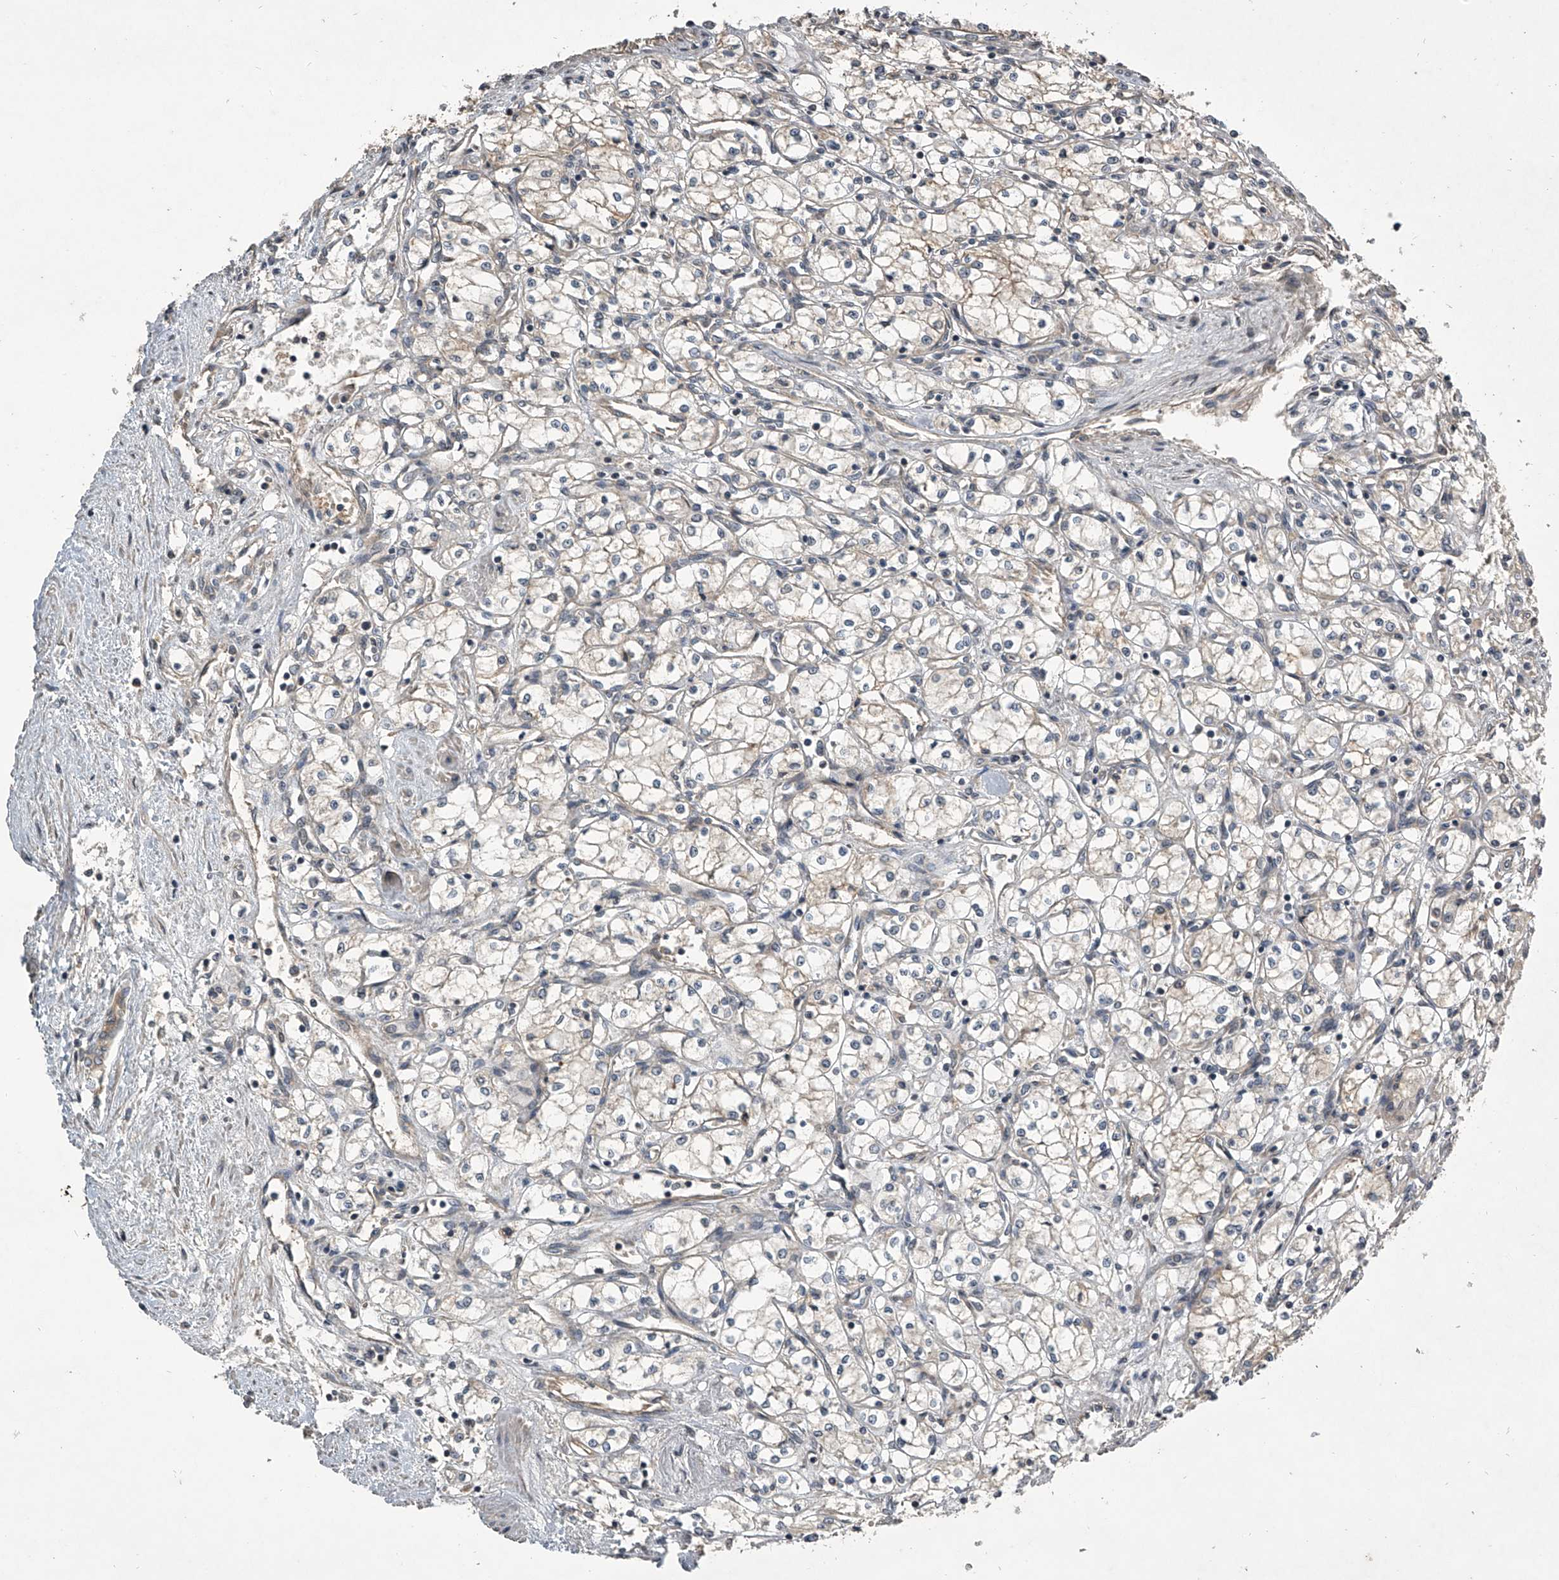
{"staining": {"intensity": "negative", "quantity": "none", "location": "none"}, "tissue": "renal cancer", "cell_type": "Tumor cells", "image_type": "cancer", "snomed": [{"axis": "morphology", "description": "Adenocarcinoma, NOS"}, {"axis": "topography", "description": "Kidney"}], "caption": "A high-resolution image shows immunohistochemistry (IHC) staining of renal cancer (adenocarcinoma), which shows no significant expression in tumor cells. (Brightfield microscopy of DAB (3,3'-diaminobenzidine) immunohistochemistry (IHC) at high magnification).", "gene": "NFS1", "patient": {"sex": "male", "age": 59}}